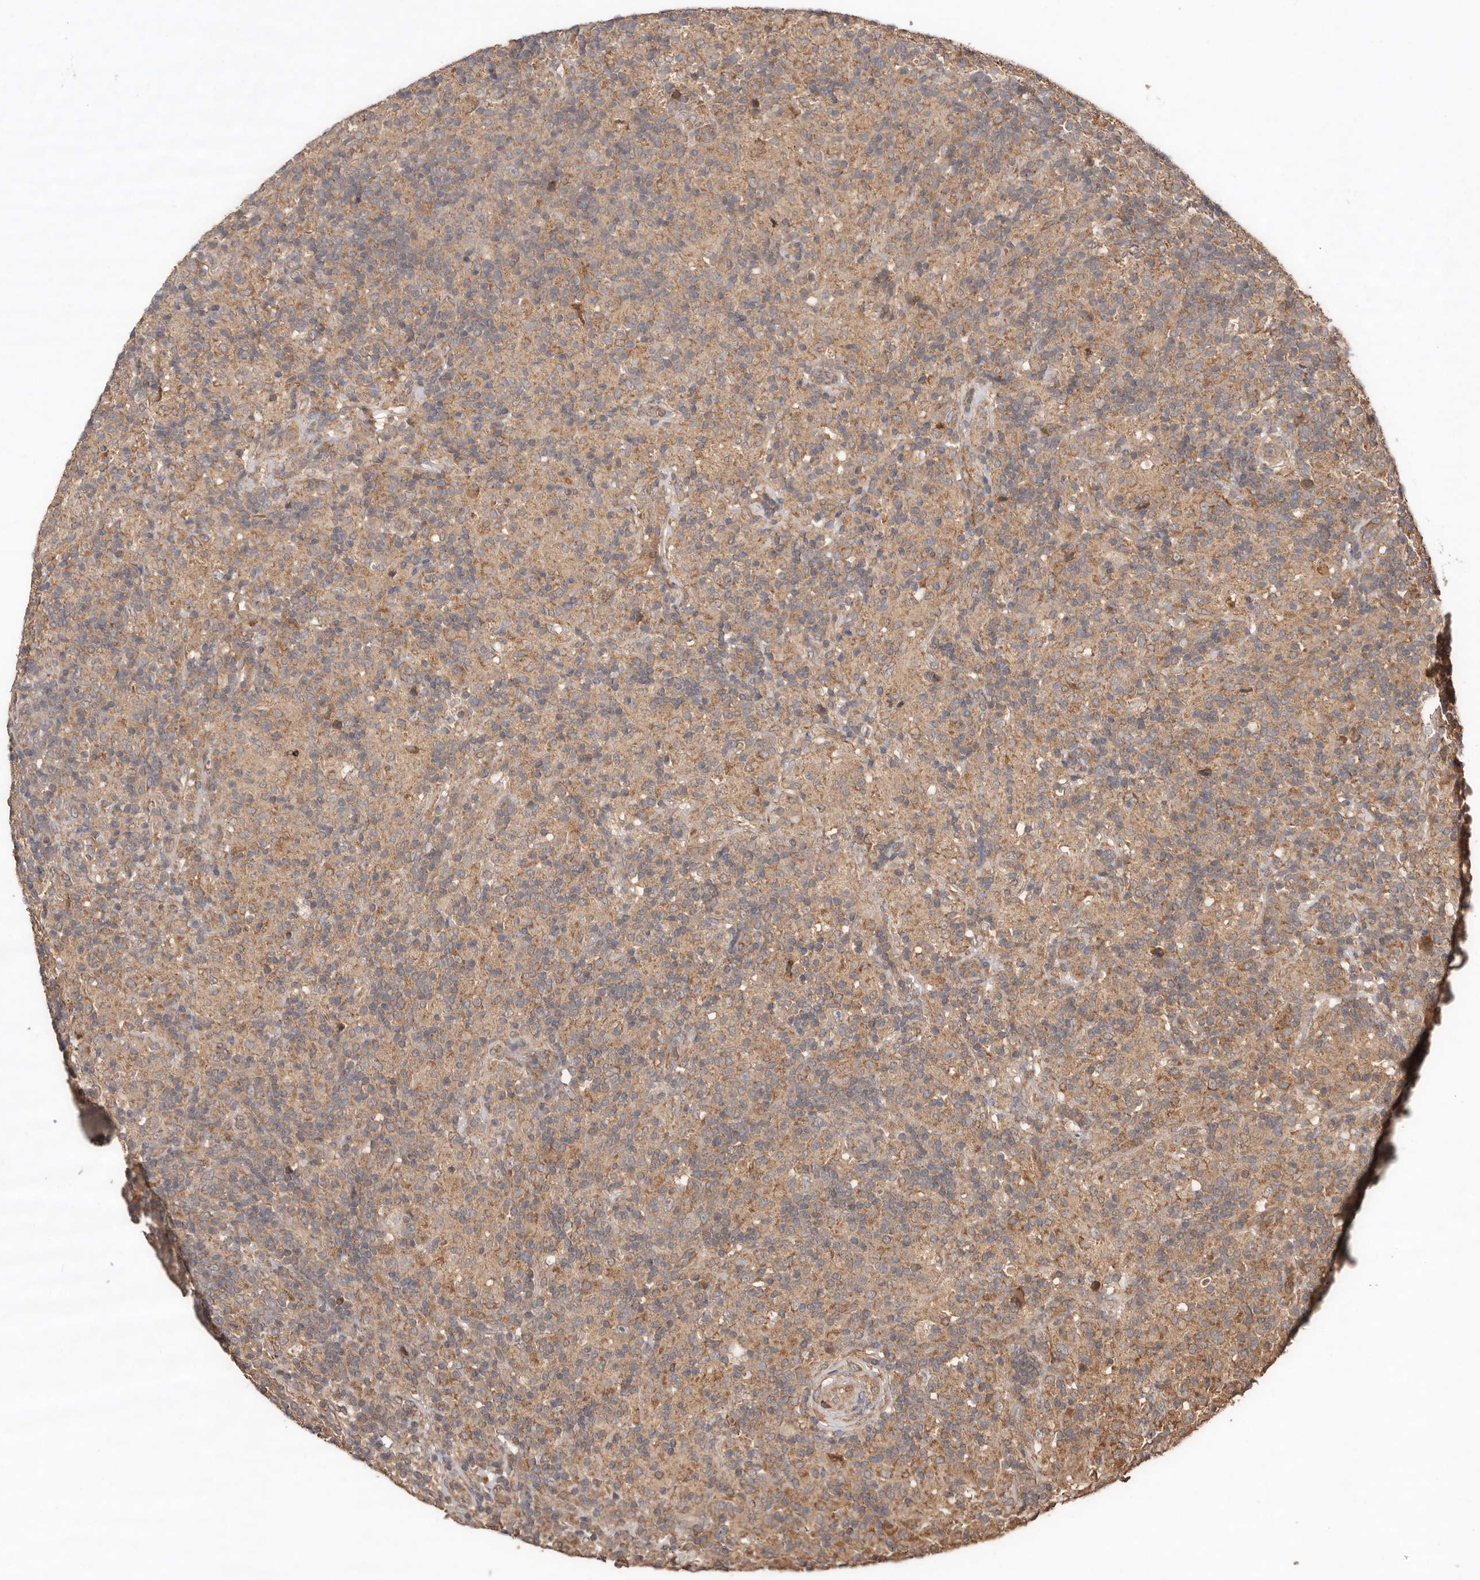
{"staining": {"intensity": "negative", "quantity": "none", "location": "none"}, "tissue": "lymphoma", "cell_type": "Tumor cells", "image_type": "cancer", "snomed": [{"axis": "morphology", "description": "Hodgkin's disease, NOS"}, {"axis": "topography", "description": "Lymph node"}], "caption": "Lymphoma was stained to show a protein in brown. There is no significant expression in tumor cells.", "gene": "RWDD1", "patient": {"sex": "male", "age": 70}}